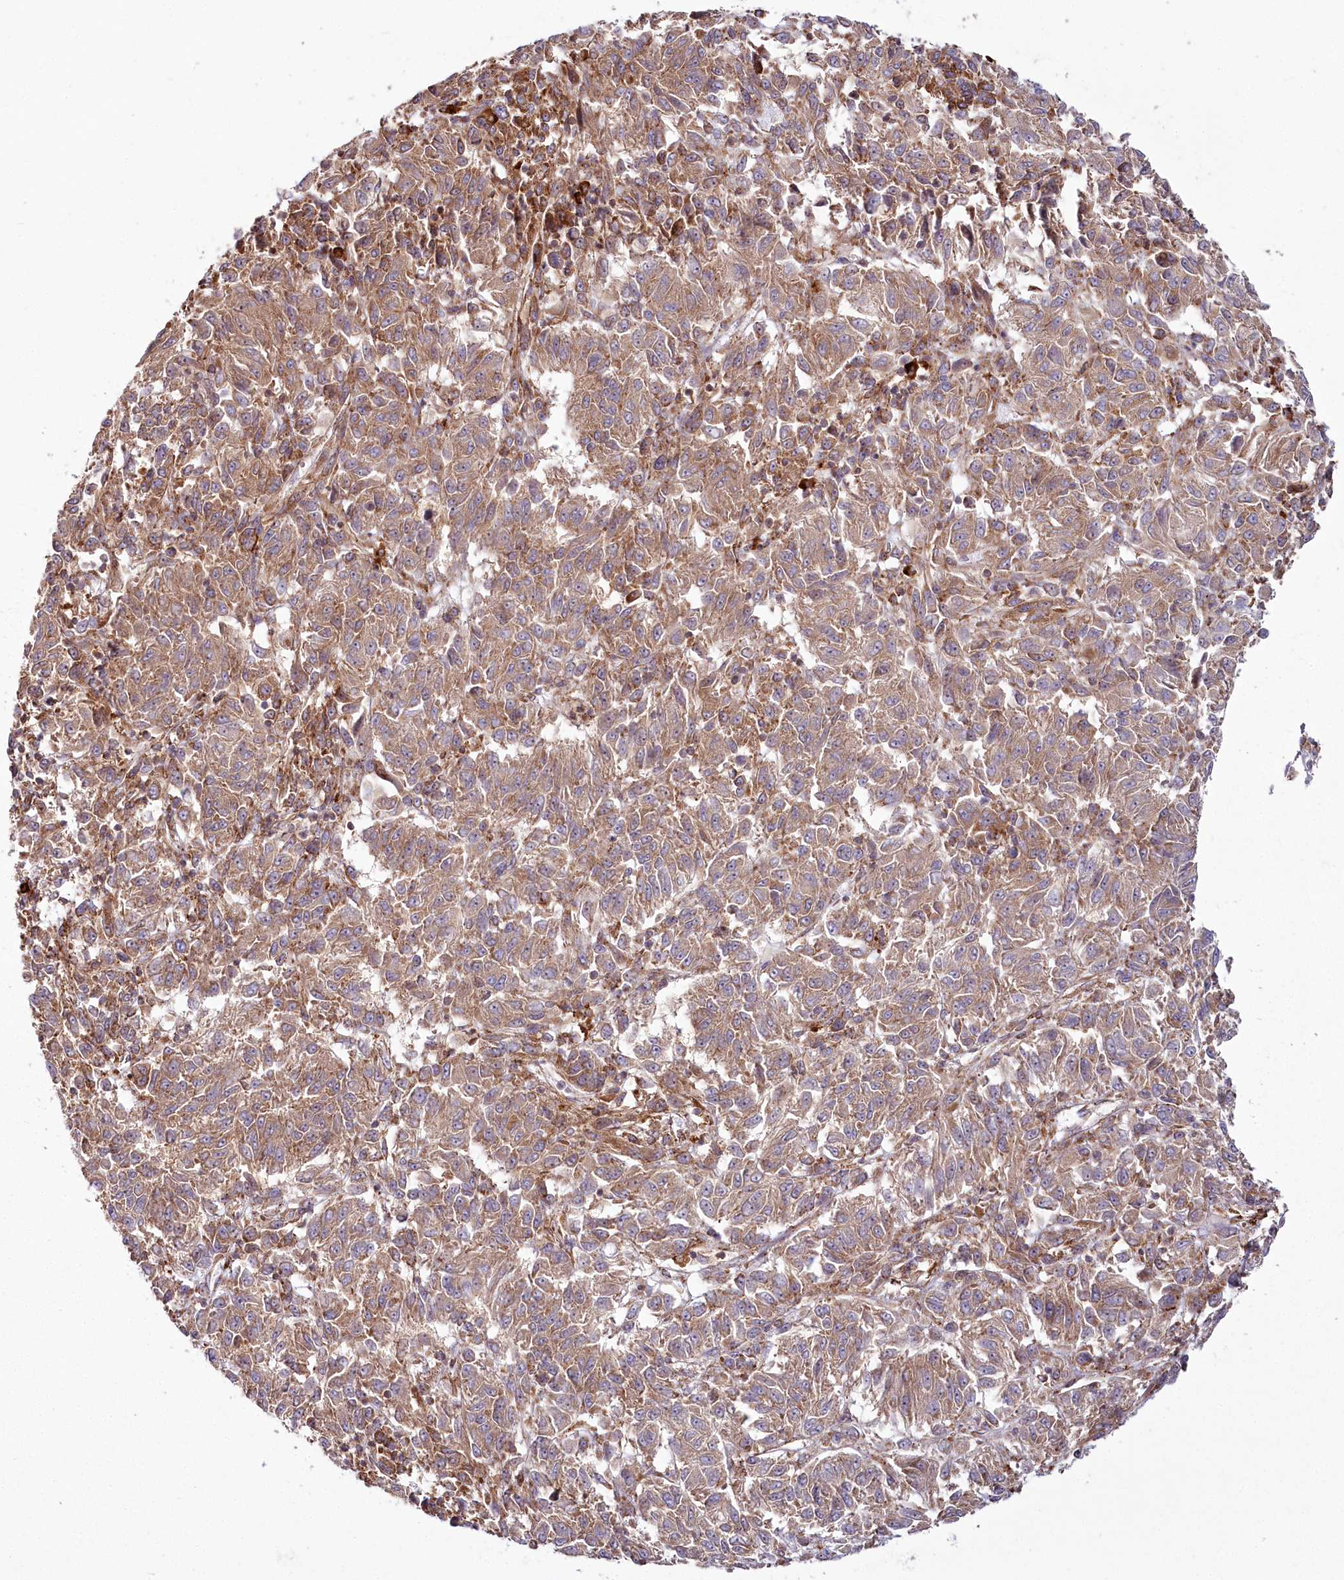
{"staining": {"intensity": "moderate", "quantity": ">75%", "location": "cytoplasmic/membranous"}, "tissue": "melanoma", "cell_type": "Tumor cells", "image_type": "cancer", "snomed": [{"axis": "morphology", "description": "Malignant melanoma, Metastatic site"}, {"axis": "topography", "description": "Lung"}], "caption": "Protein analysis of melanoma tissue exhibits moderate cytoplasmic/membranous expression in approximately >75% of tumor cells.", "gene": "POGLUT1", "patient": {"sex": "male", "age": 64}}